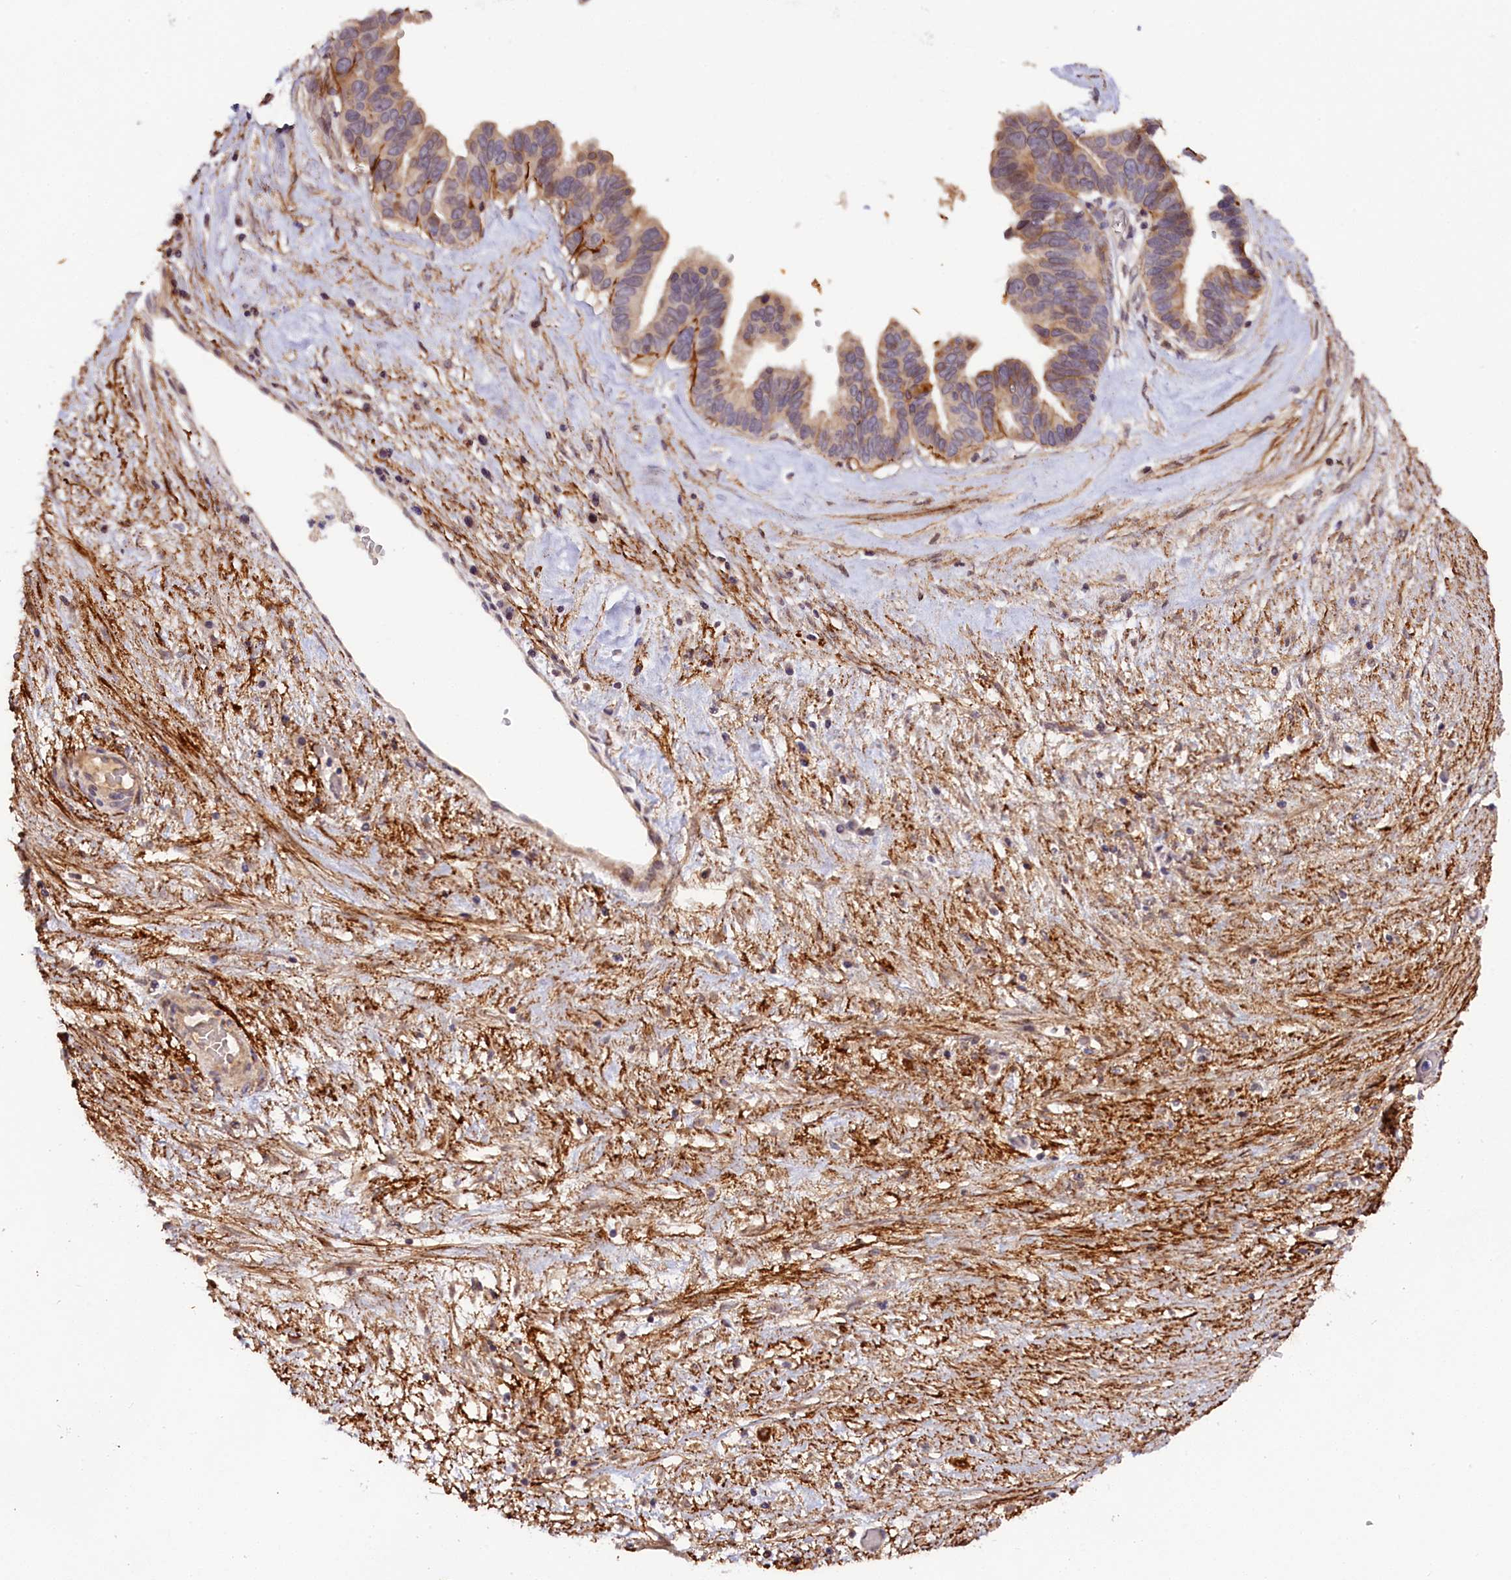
{"staining": {"intensity": "moderate", "quantity": "25%-75%", "location": "cytoplasmic/membranous"}, "tissue": "ovarian cancer", "cell_type": "Tumor cells", "image_type": "cancer", "snomed": [{"axis": "morphology", "description": "Cystadenocarcinoma, serous, NOS"}, {"axis": "topography", "description": "Ovary"}], "caption": "The histopathology image demonstrates staining of ovarian cancer, revealing moderate cytoplasmic/membranous protein positivity (brown color) within tumor cells. The staining is performed using DAB brown chromogen to label protein expression. The nuclei are counter-stained blue using hematoxylin.", "gene": "ZNF480", "patient": {"sex": "female", "age": 56}}